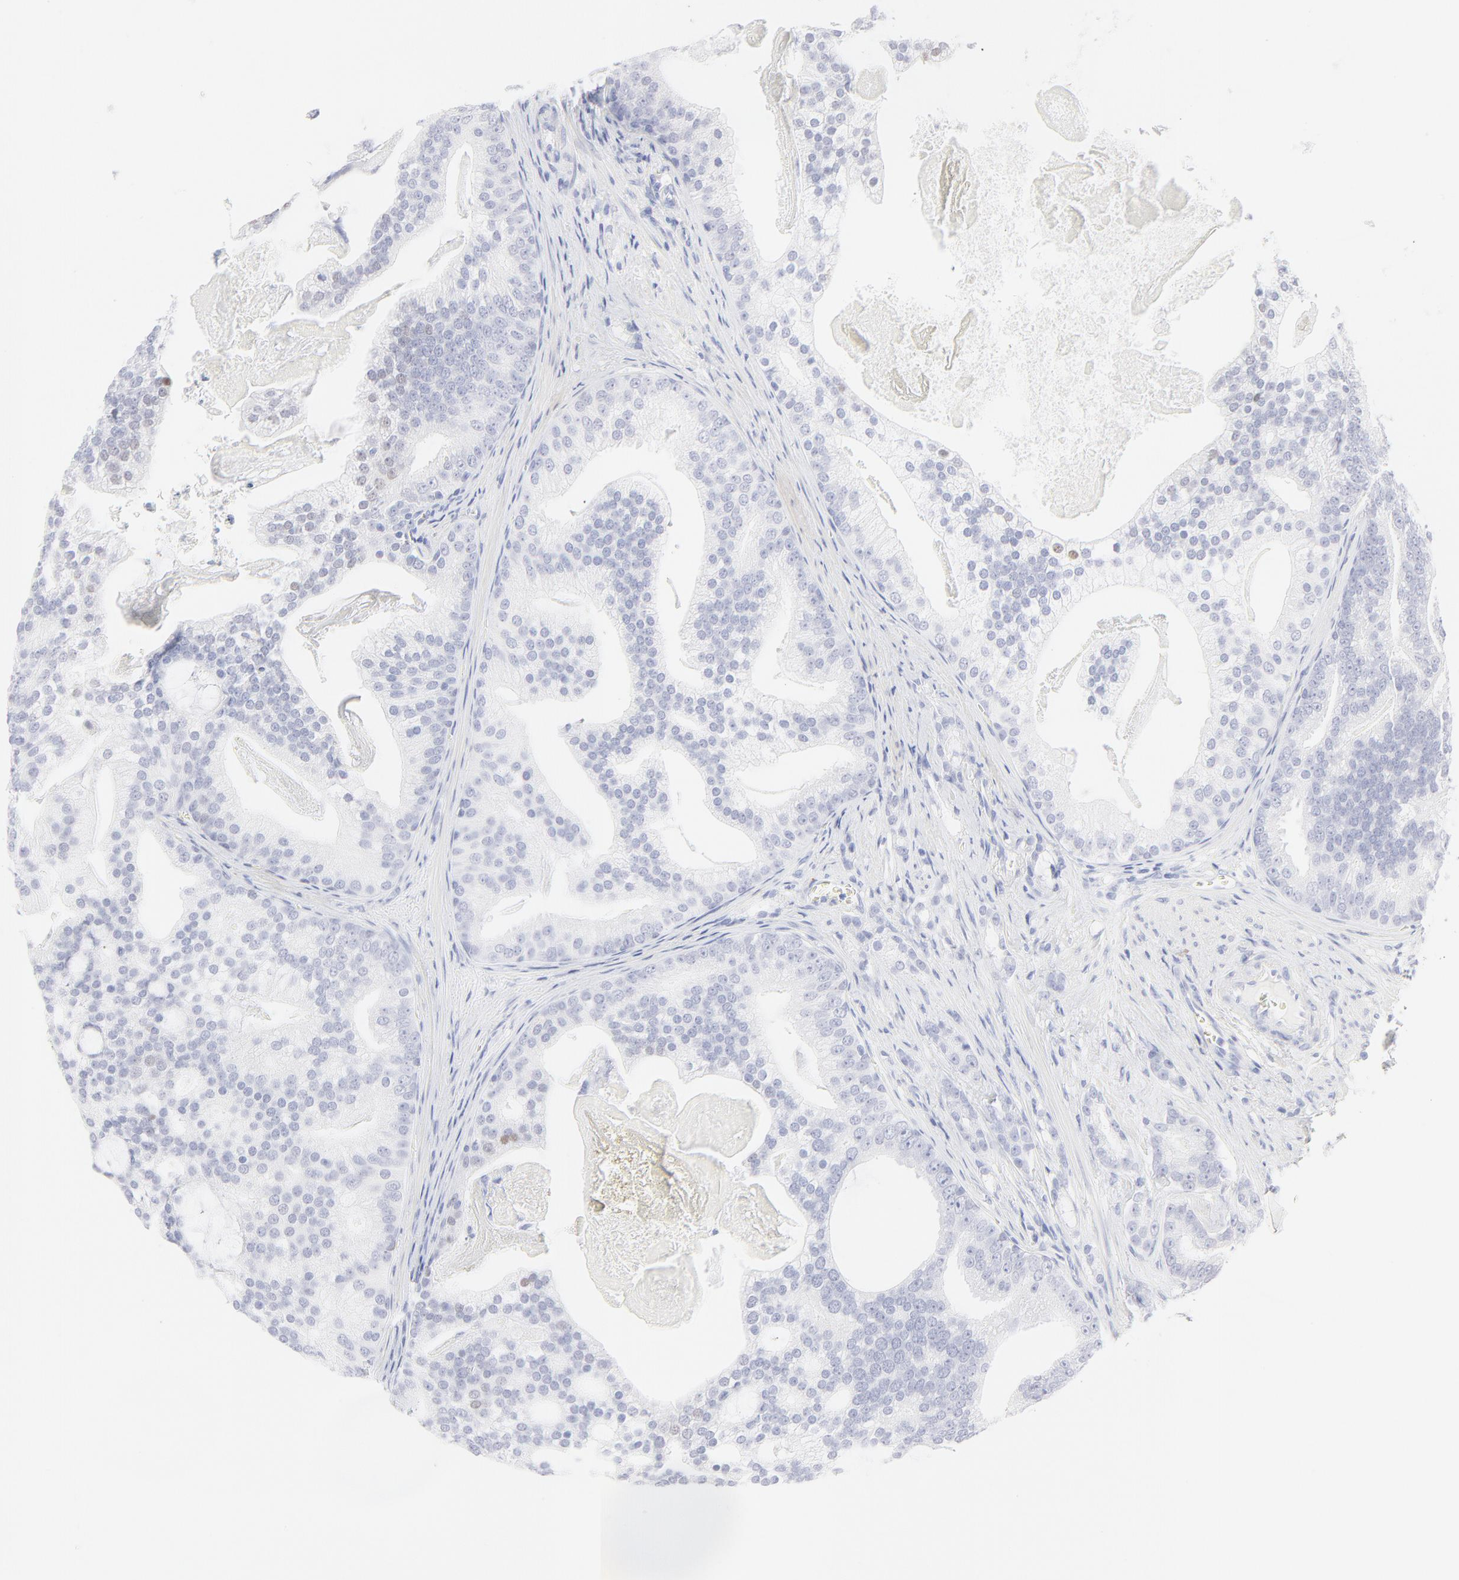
{"staining": {"intensity": "negative", "quantity": "none", "location": "none"}, "tissue": "prostate cancer", "cell_type": "Tumor cells", "image_type": "cancer", "snomed": [{"axis": "morphology", "description": "Adenocarcinoma, Low grade"}, {"axis": "topography", "description": "Prostate"}], "caption": "Adenocarcinoma (low-grade) (prostate) was stained to show a protein in brown. There is no significant positivity in tumor cells.", "gene": "ELF3", "patient": {"sex": "male", "age": 58}}